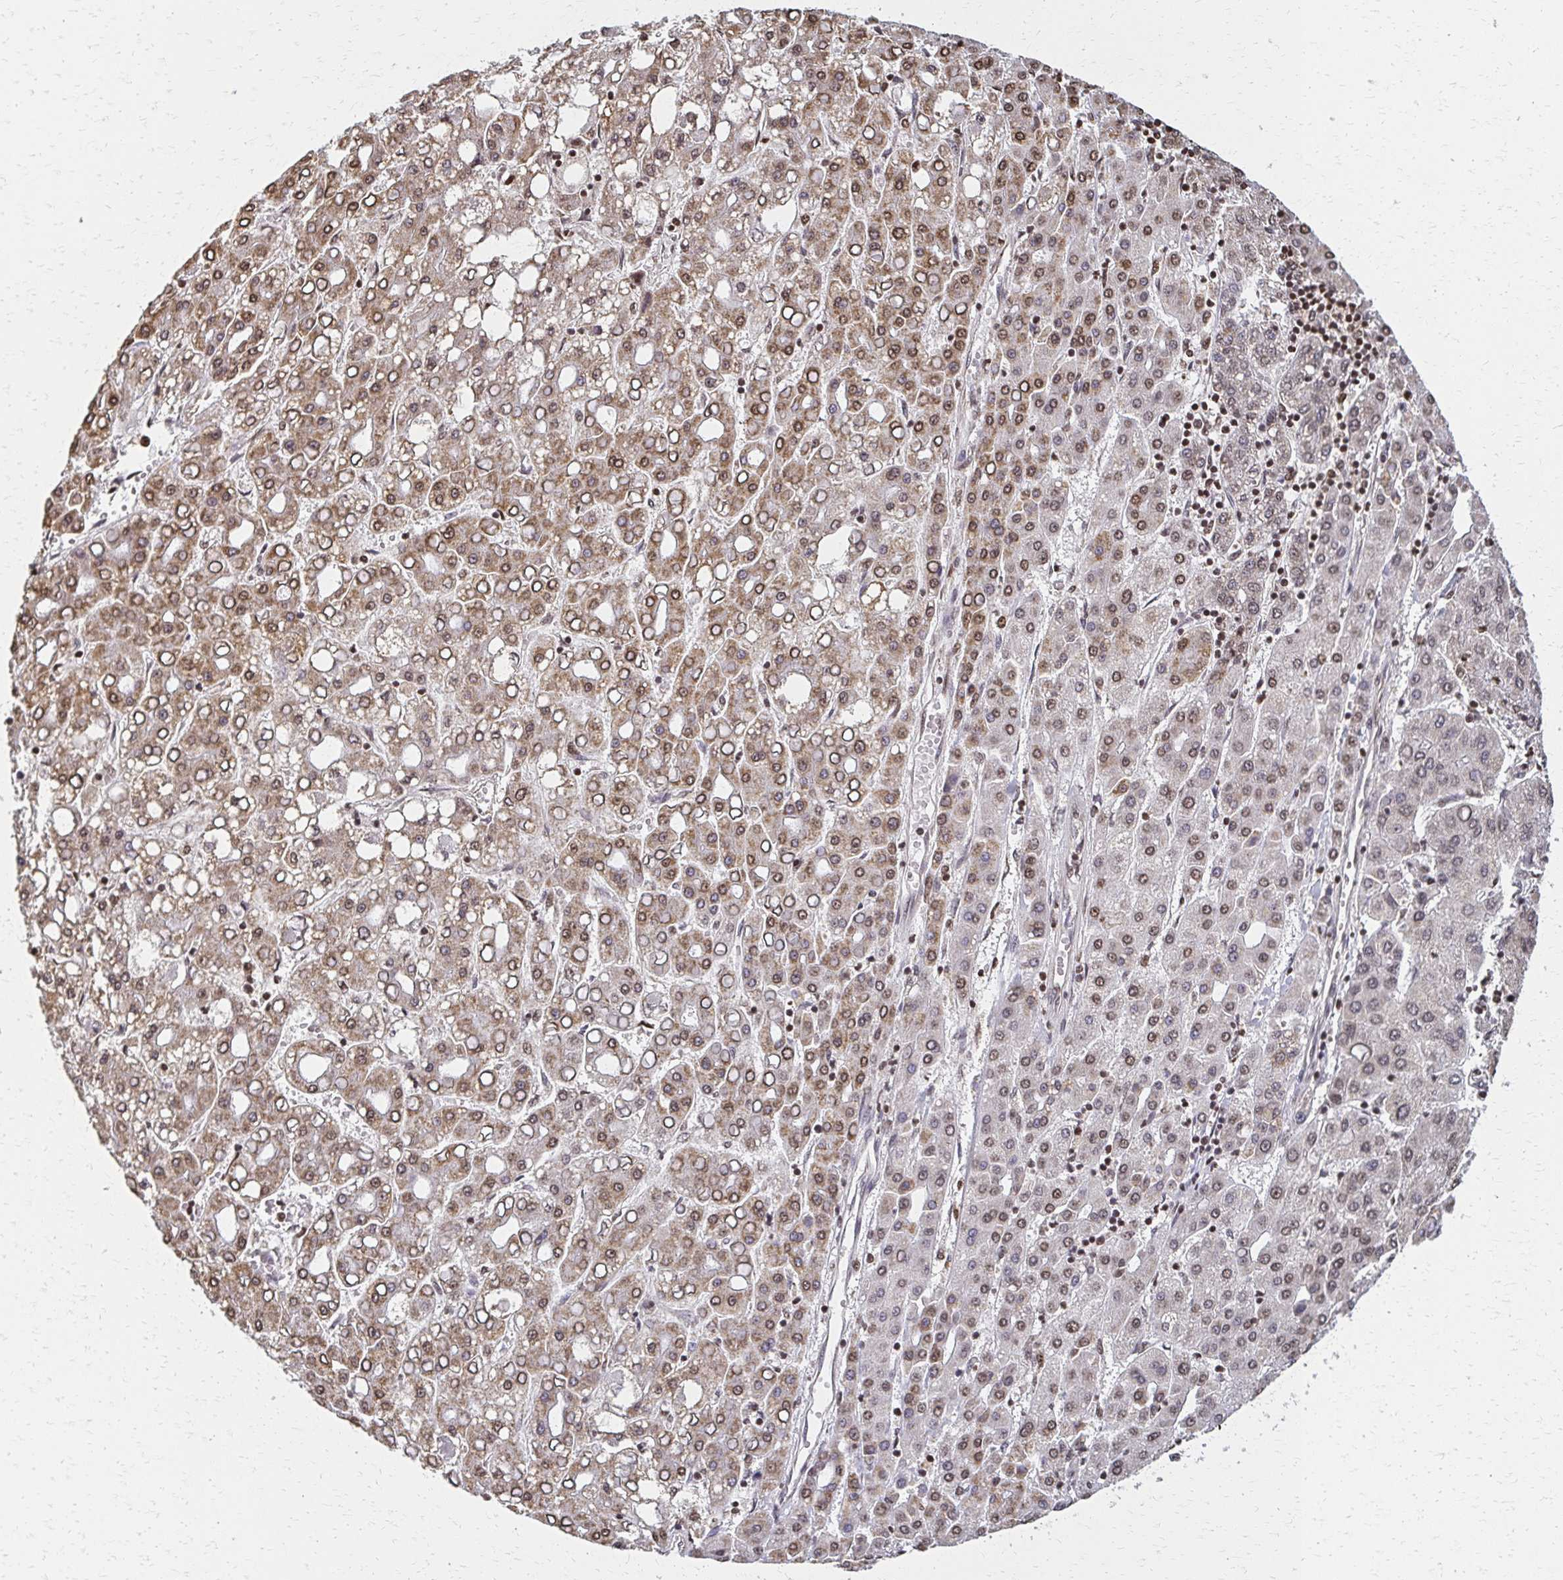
{"staining": {"intensity": "moderate", "quantity": ">75%", "location": "cytoplasmic/membranous,nuclear"}, "tissue": "liver cancer", "cell_type": "Tumor cells", "image_type": "cancer", "snomed": [{"axis": "morphology", "description": "Carcinoma, Hepatocellular, NOS"}, {"axis": "topography", "description": "Liver"}], "caption": "Liver hepatocellular carcinoma tissue displays moderate cytoplasmic/membranous and nuclear expression in about >75% of tumor cells, visualized by immunohistochemistry.", "gene": "HOXA9", "patient": {"sex": "male", "age": 65}}